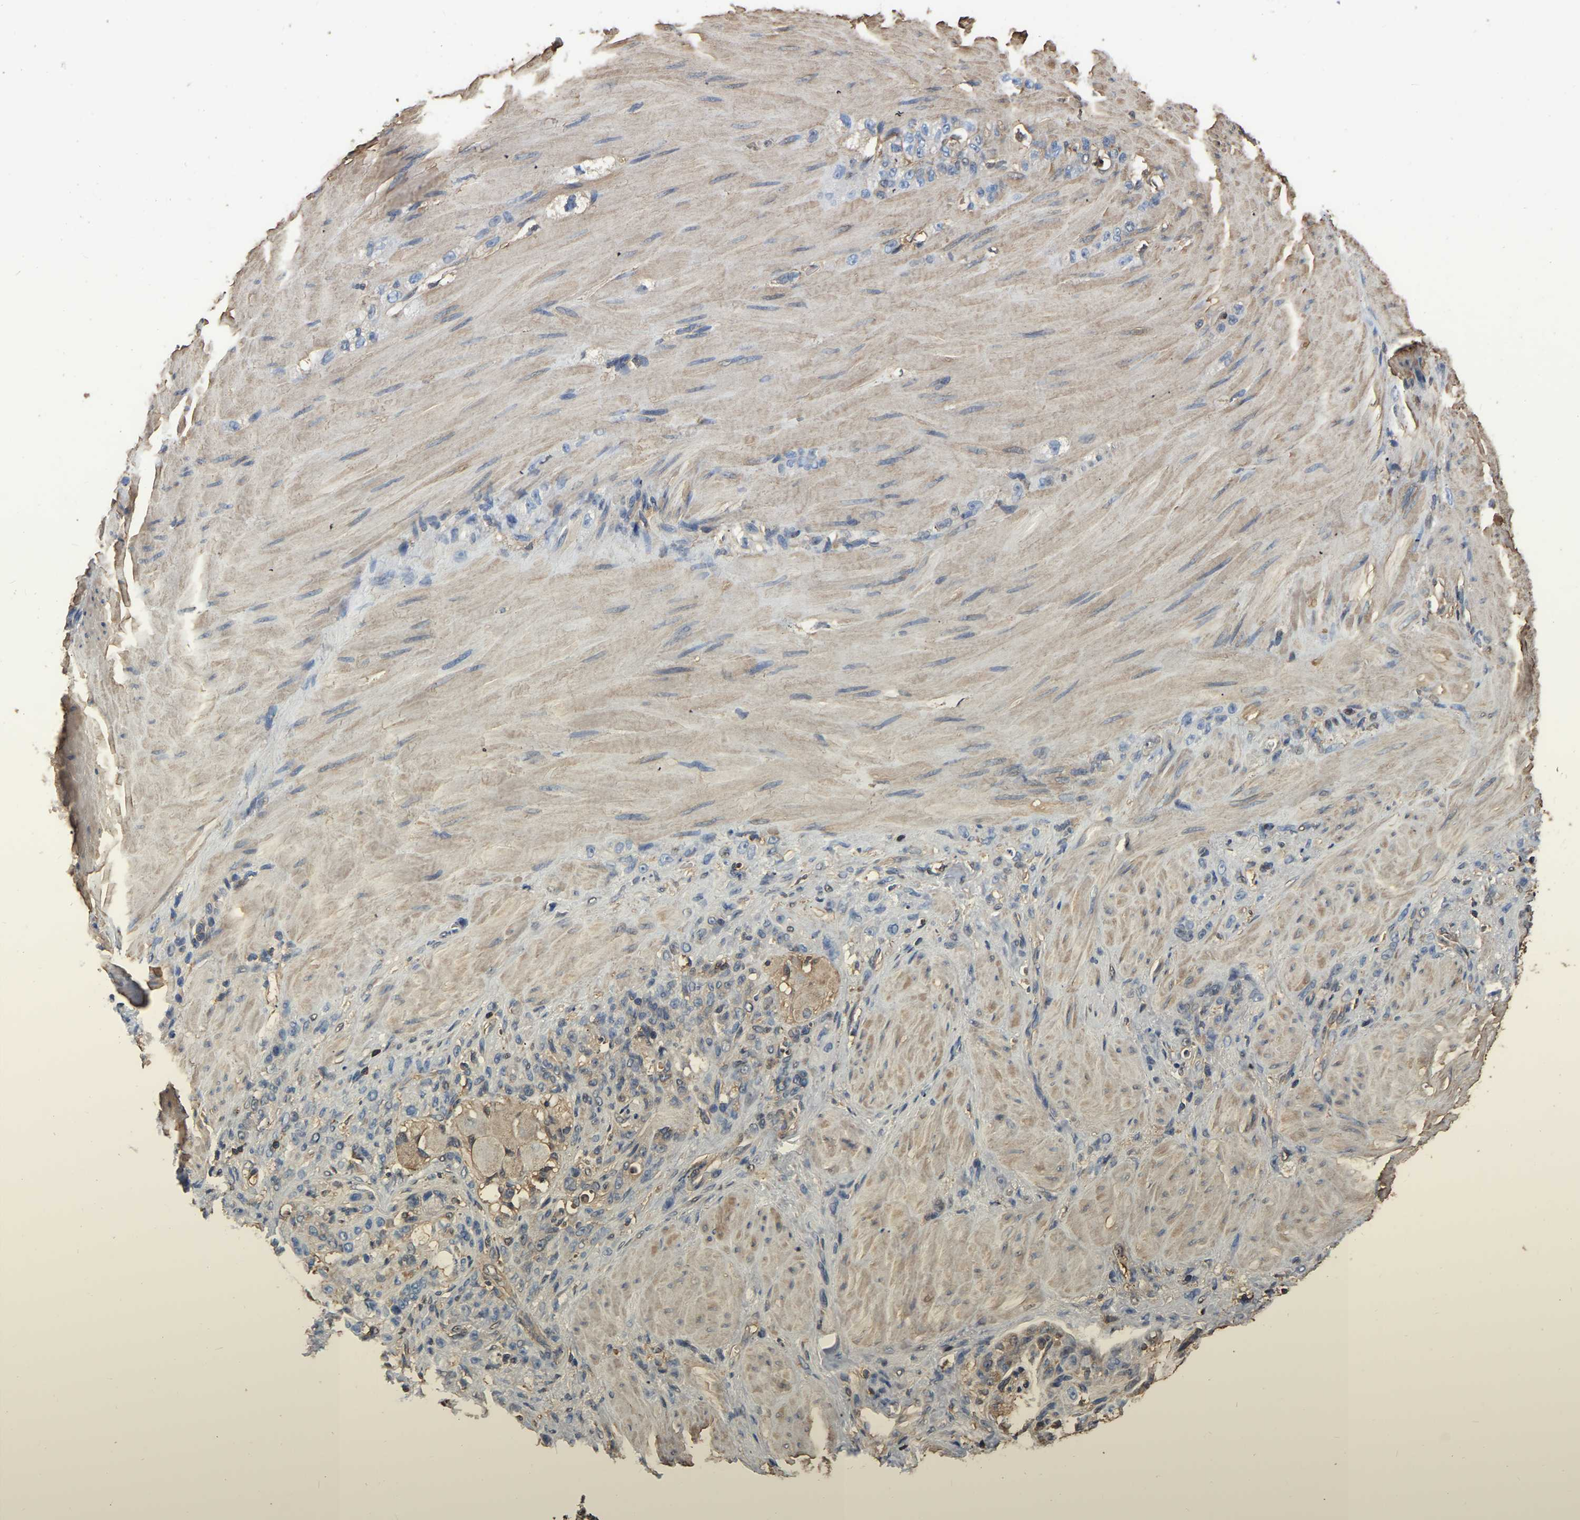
{"staining": {"intensity": "negative", "quantity": "none", "location": "none"}, "tissue": "stomach cancer", "cell_type": "Tumor cells", "image_type": "cancer", "snomed": [{"axis": "morphology", "description": "Normal tissue, NOS"}, {"axis": "morphology", "description": "Adenocarcinoma, NOS"}, {"axis": "topography", "description": "Stomach"}], "caption": "Tumor cells are negative for brown protein staining in stomach cancer.", "gene": "LDHB", "patient": {"sex": "male", "age": 82}}